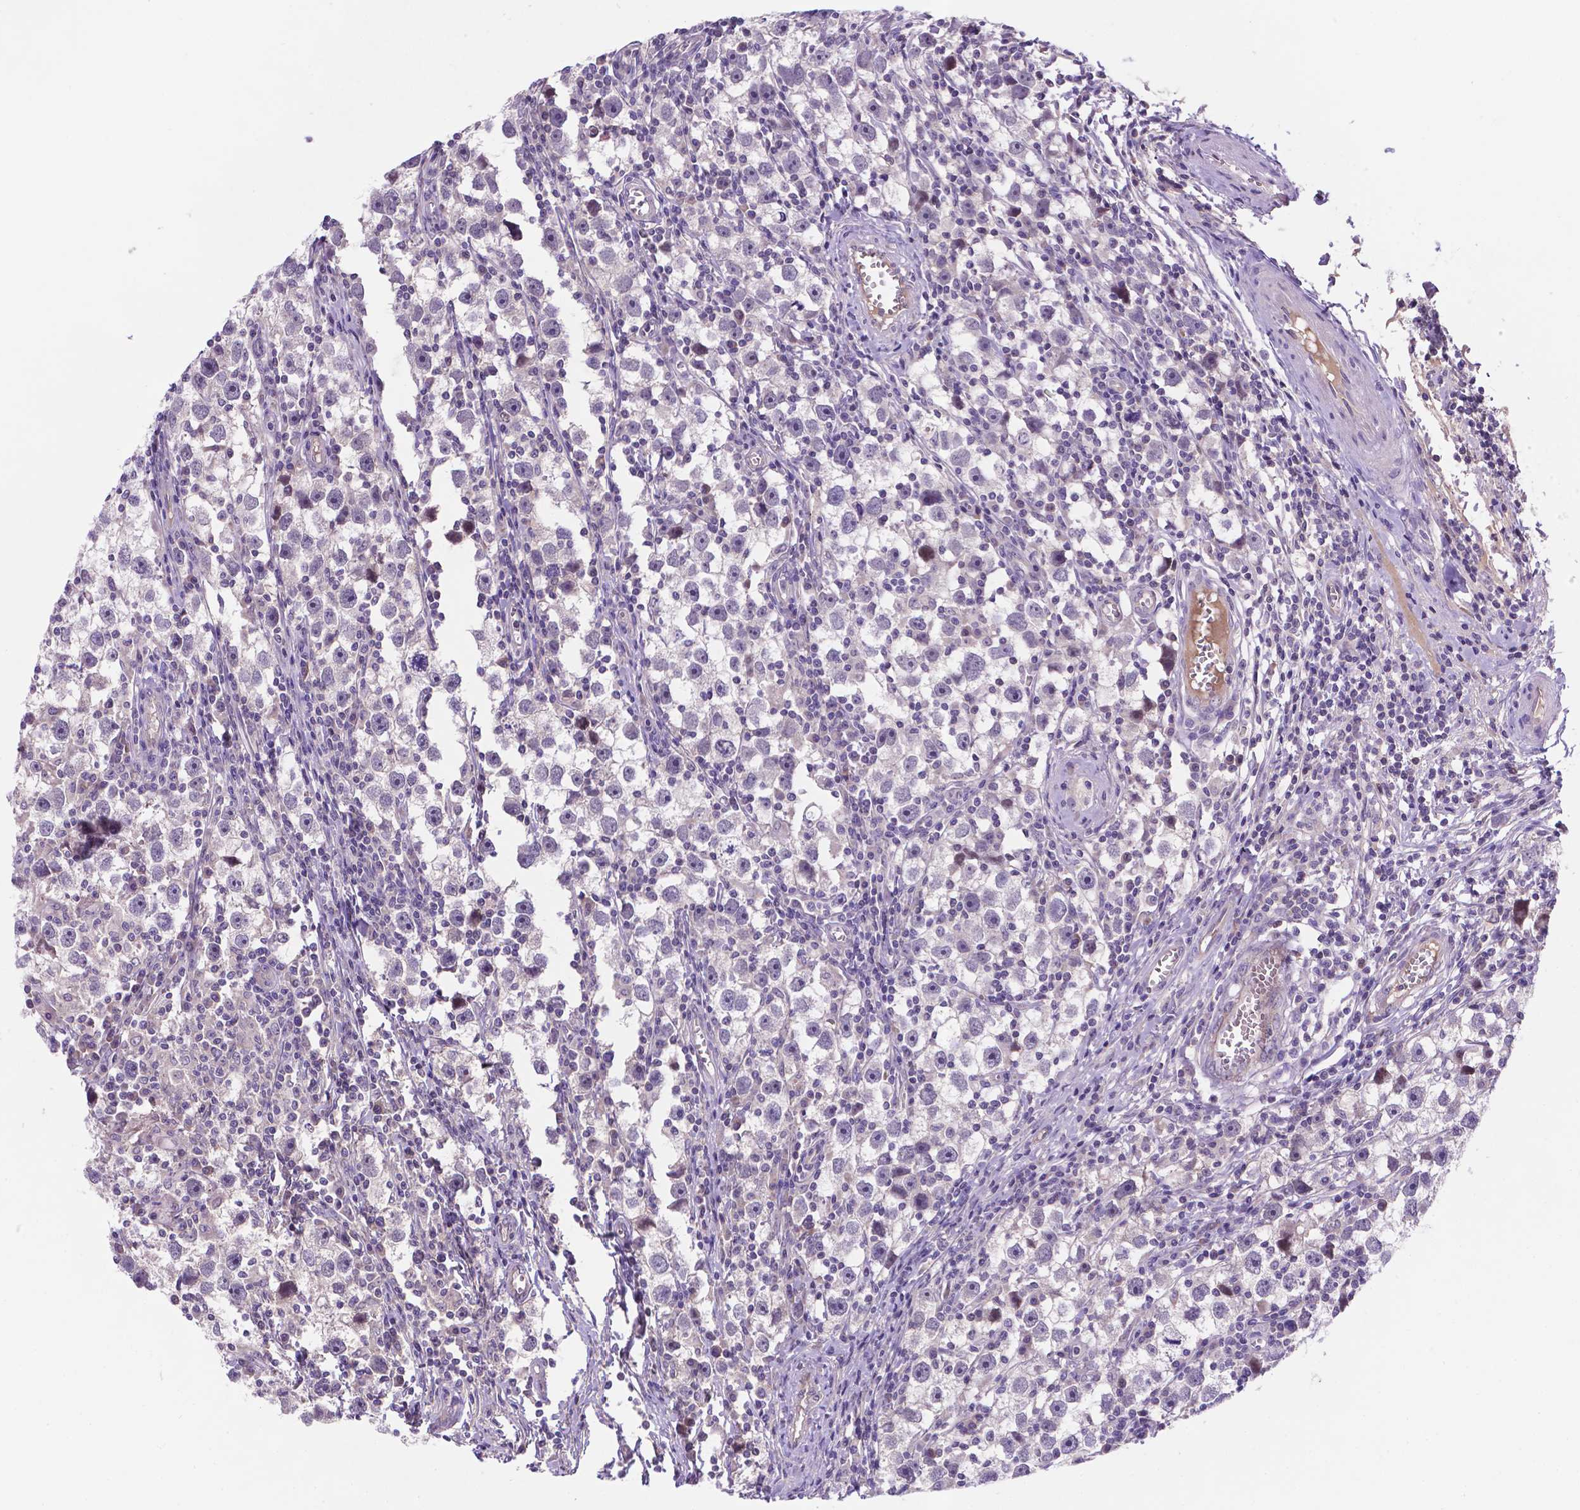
{"staining": {"intensity": "negative", "quantity": "none", "location": "none"}, "tissue": "testis cancer", "cell_type": "Tumor cells", "image_type": "cancer", "snomed": [{"axis": "morphology", "description": "Seminoma, NOS"}, {"axis": "topography", "description": "Testis"}], "caption": "High power microscopy image of an immunohistochemistry image of seminoma (testis), revealing no significant positivity in tumor cells.", "gene": "TM4SF20", "patient": {"sex": "male", "age": 30}}